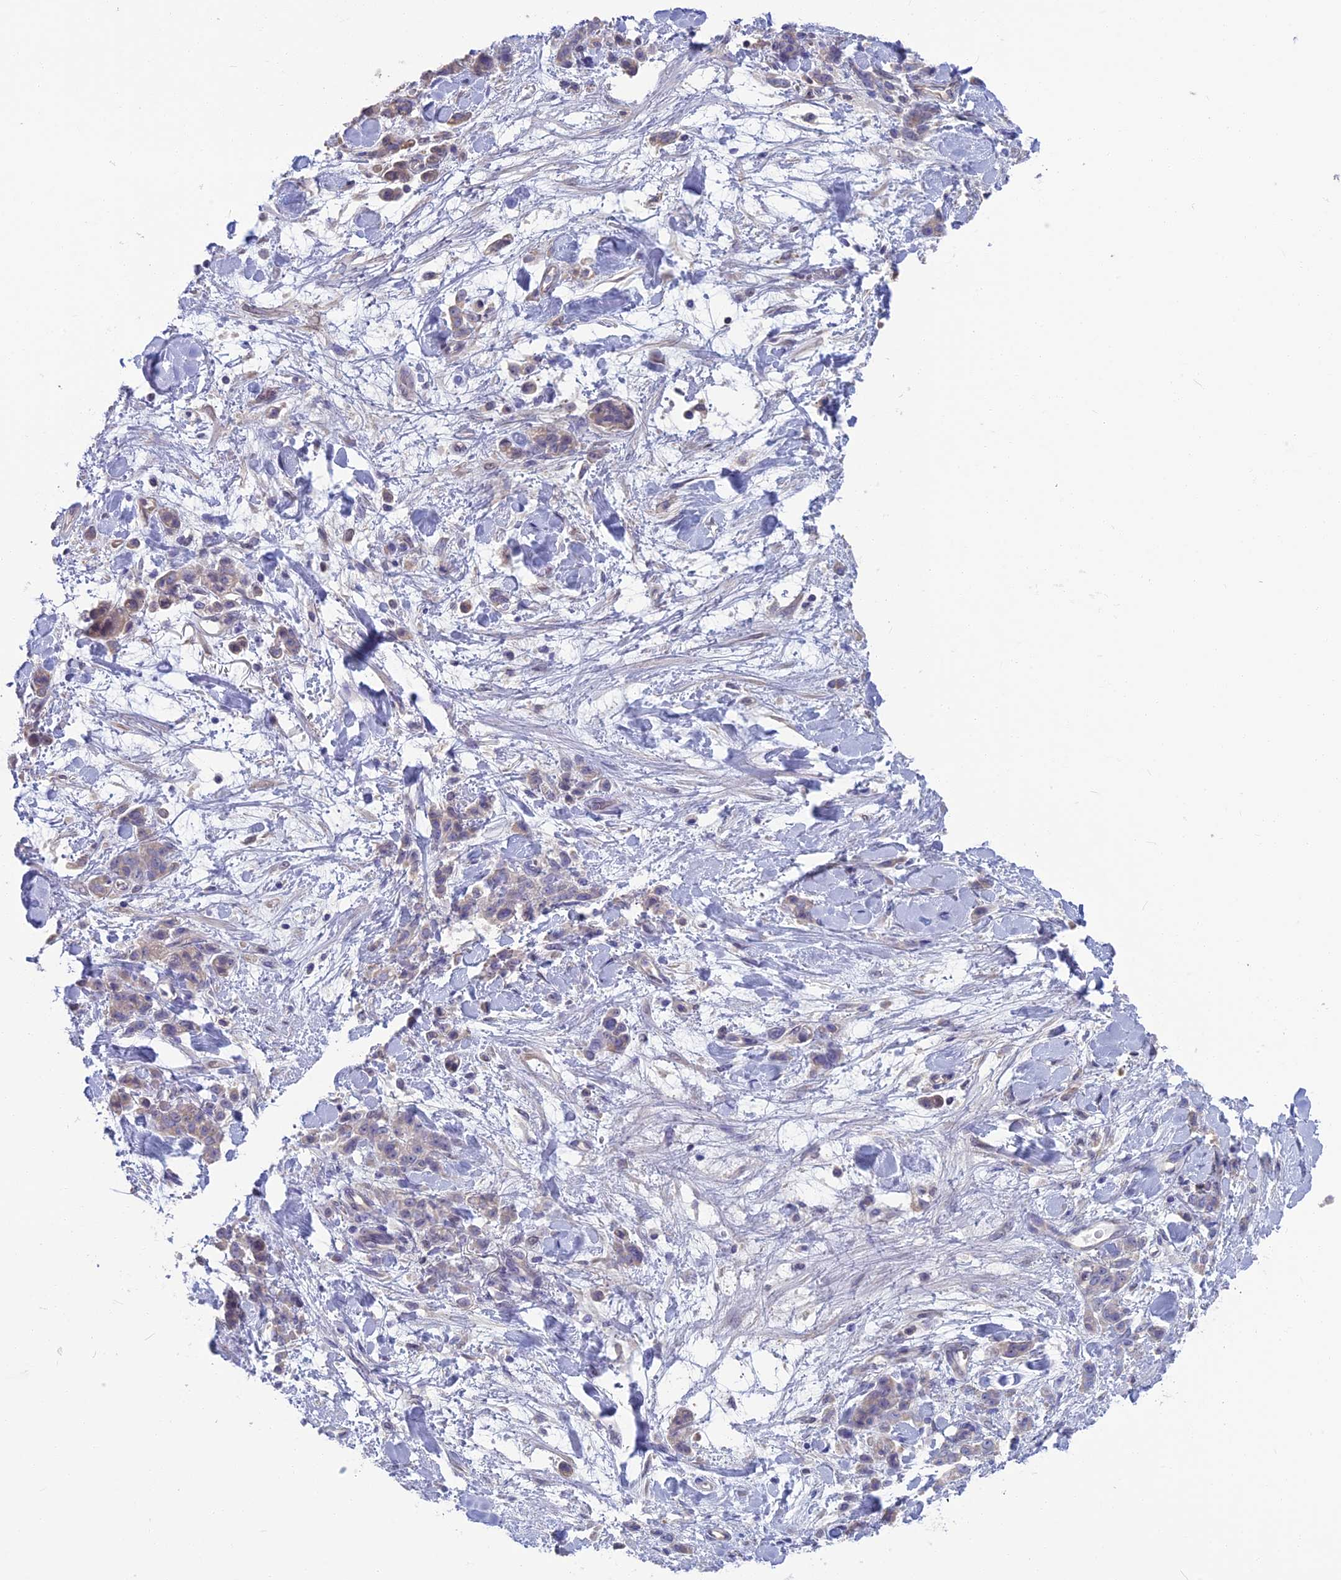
{"staining": {"intensity": "negative", "quantity": "none", "location": "none"}, "tissue": "stomach cancer", "cell_type": "Tumor cells", "image_type": "cancer", "snomed": [{"axis": "morphology", "description": "Normal tissue, NOS"}, {"axis": "morphology", "description": "Adenocarcinoma, NOS"}, {"axis": "topography", "description": "Stomach"}], "caption": "Stomach cancer was stained to show a protein in brown. There is no significant positivity in tumor cells. (Brightfield microscopy of DAB (3,3'-diaminobenzidine) immunohistochemistry at high magnification).", "gene": "SNAP91", "patient": {"sex": "male", "age": 82}}